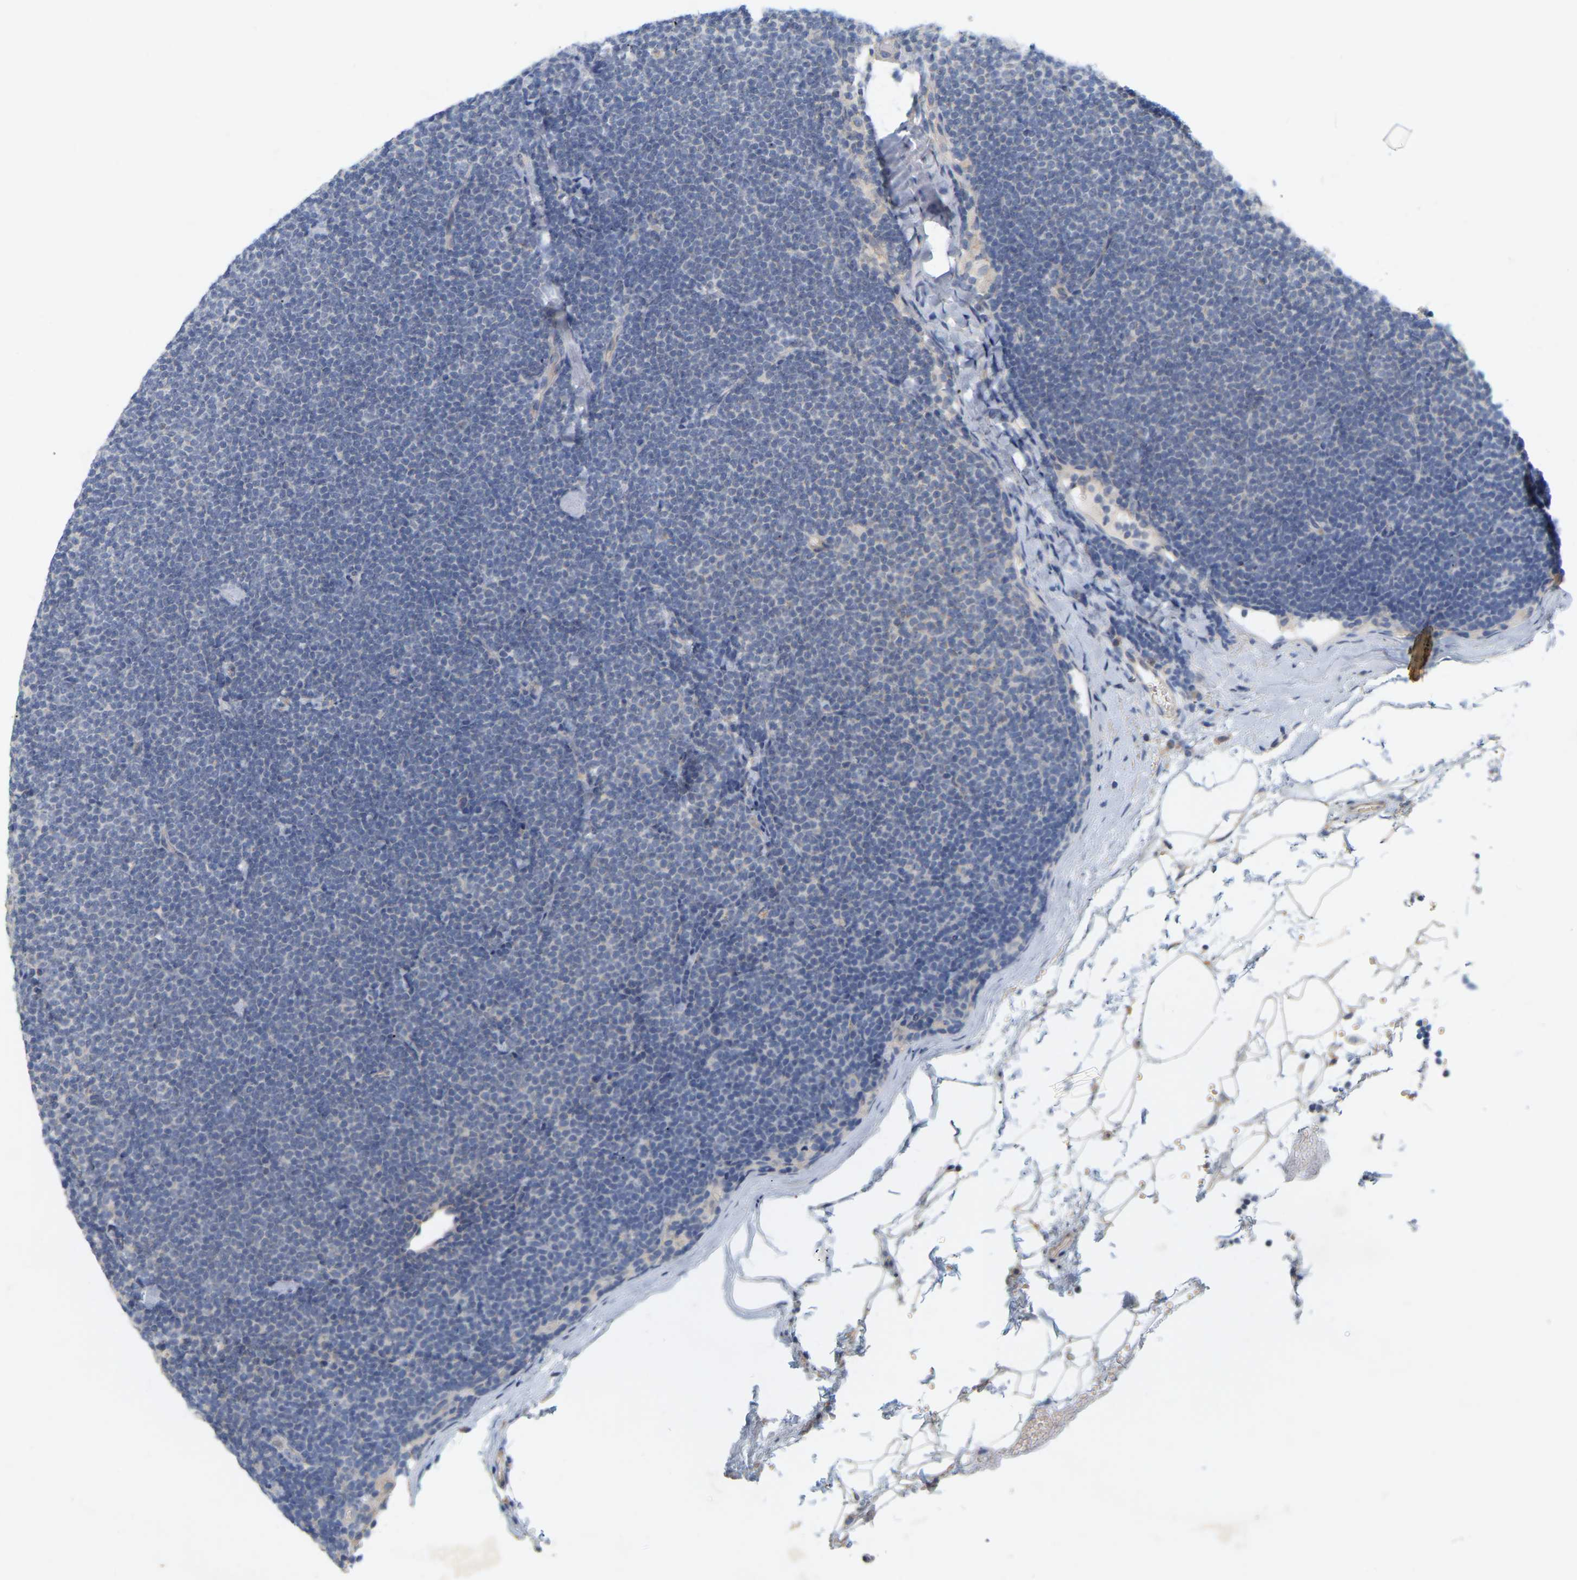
{"staining": {"intensity": "negative", "quantity": "none", "location": "none"}, "tissue": "lymphoma", "cell_type": "Tumor cells", "image_type": "cancer", "snomed": [{"axis": "morphology", "description": "Malignant lymphoma, non-Hodgkin's type, Low grade"}, {"axis": "topography", "description": "Lymph node"}], "caption": "DAB immunohistochemical staining of lymphoma exhibits no significant positivity in tumor cells. (DAB immunohistochemistry, high magnification).", "gene": "MINDY4", "patient": {"sex": "female", "age": 53}}